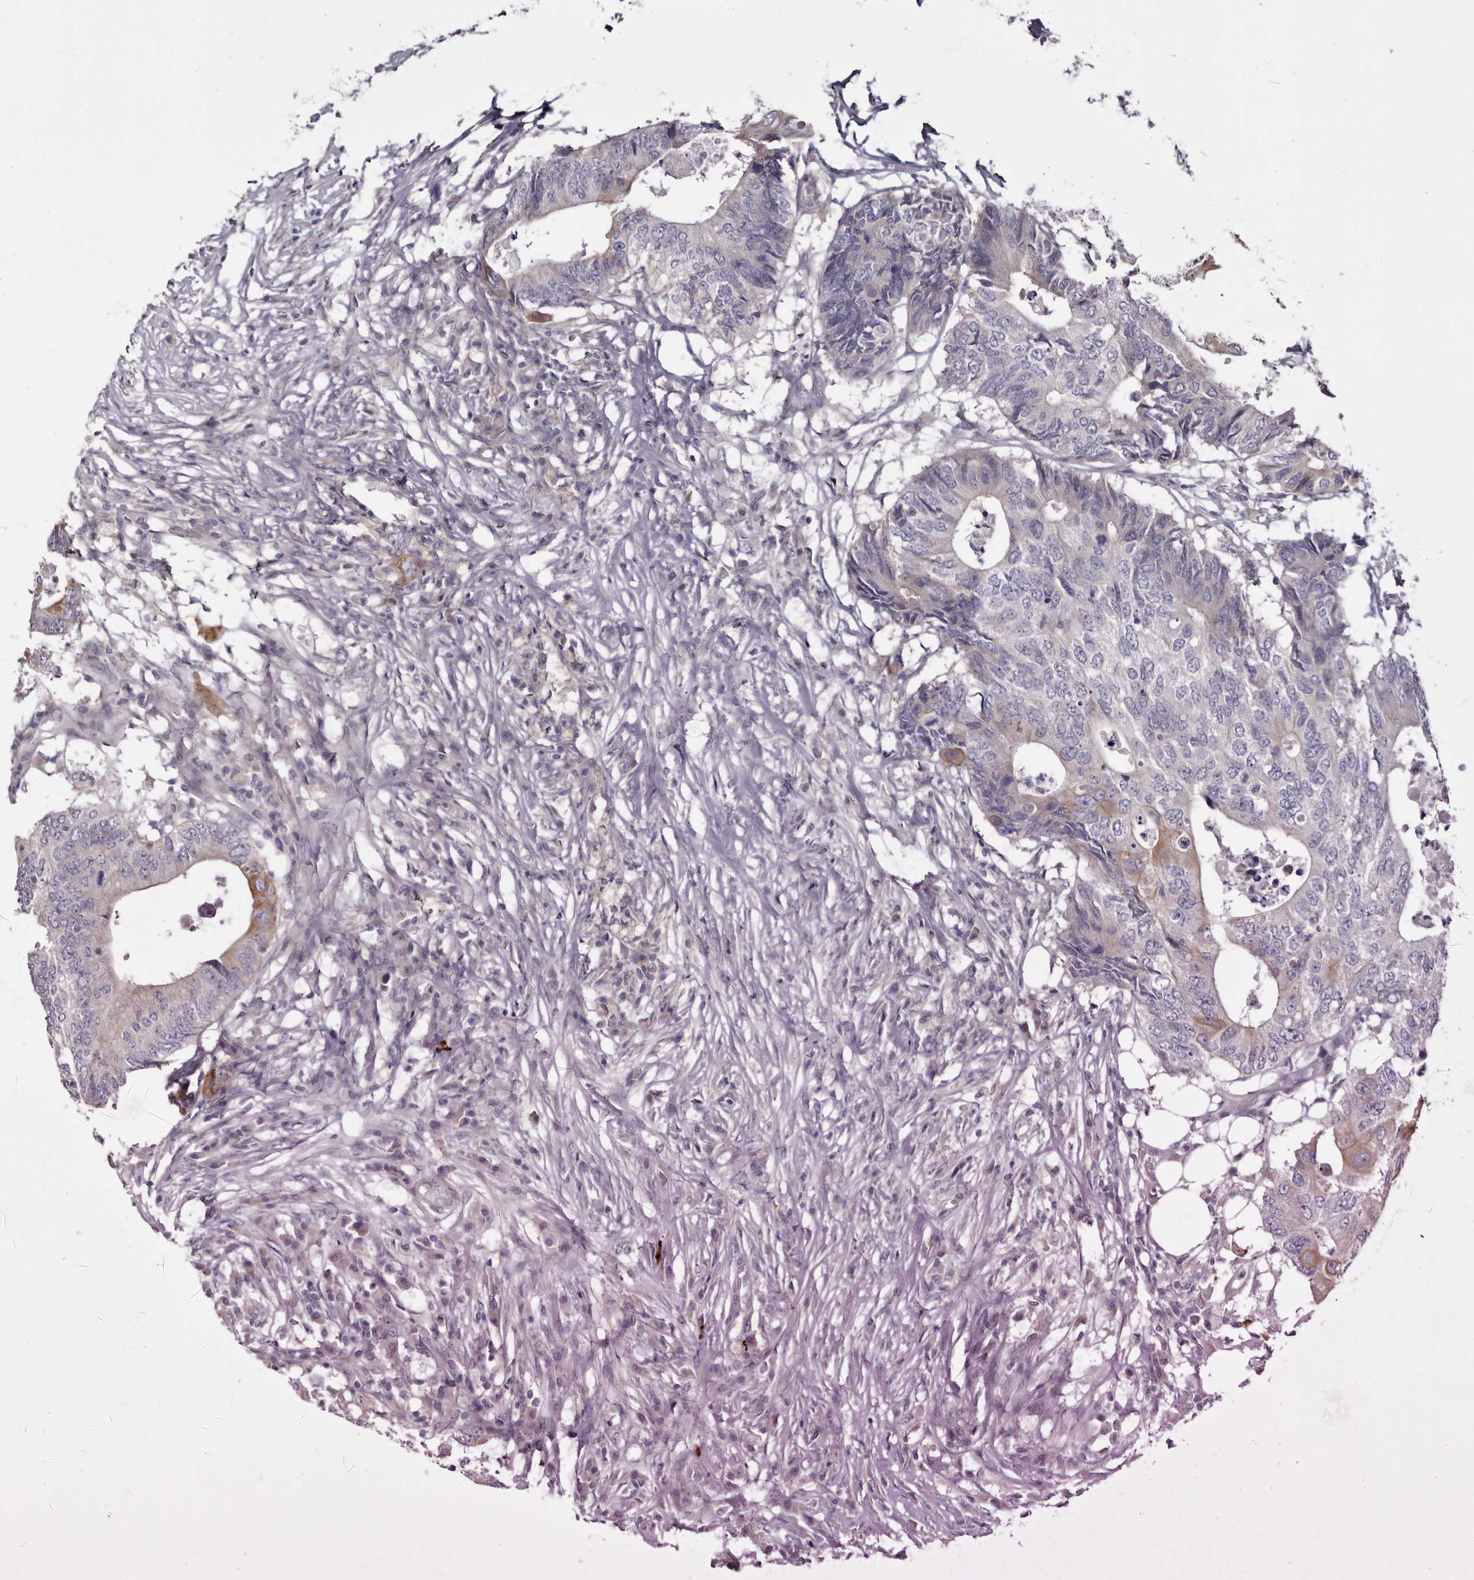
{"staining": {"intensity": "moderate", "quantity": "<25%", "location": "cytoplasmic/membranous"}, "tissue": "colorectal cancer", "cell_type": "Tumor cells", "image_type": "cancer", "snomed": [{"axis": "morphology", "description": "Adenocarcinoma, NOS"}, {"axis": "topography", "description": "Colon"}], "caption": "Immunohistochemistry (DAB) staining of adenocarcinoma (colorectal) reveals moderate cytoplasmic/membranous protein staining in approximately <25% of tumor cells. (brown staining indicates protein expression, while blue staining denotes nuclei).", "gene": "STK16", "patient": {"sex": "male", "age": 71}}